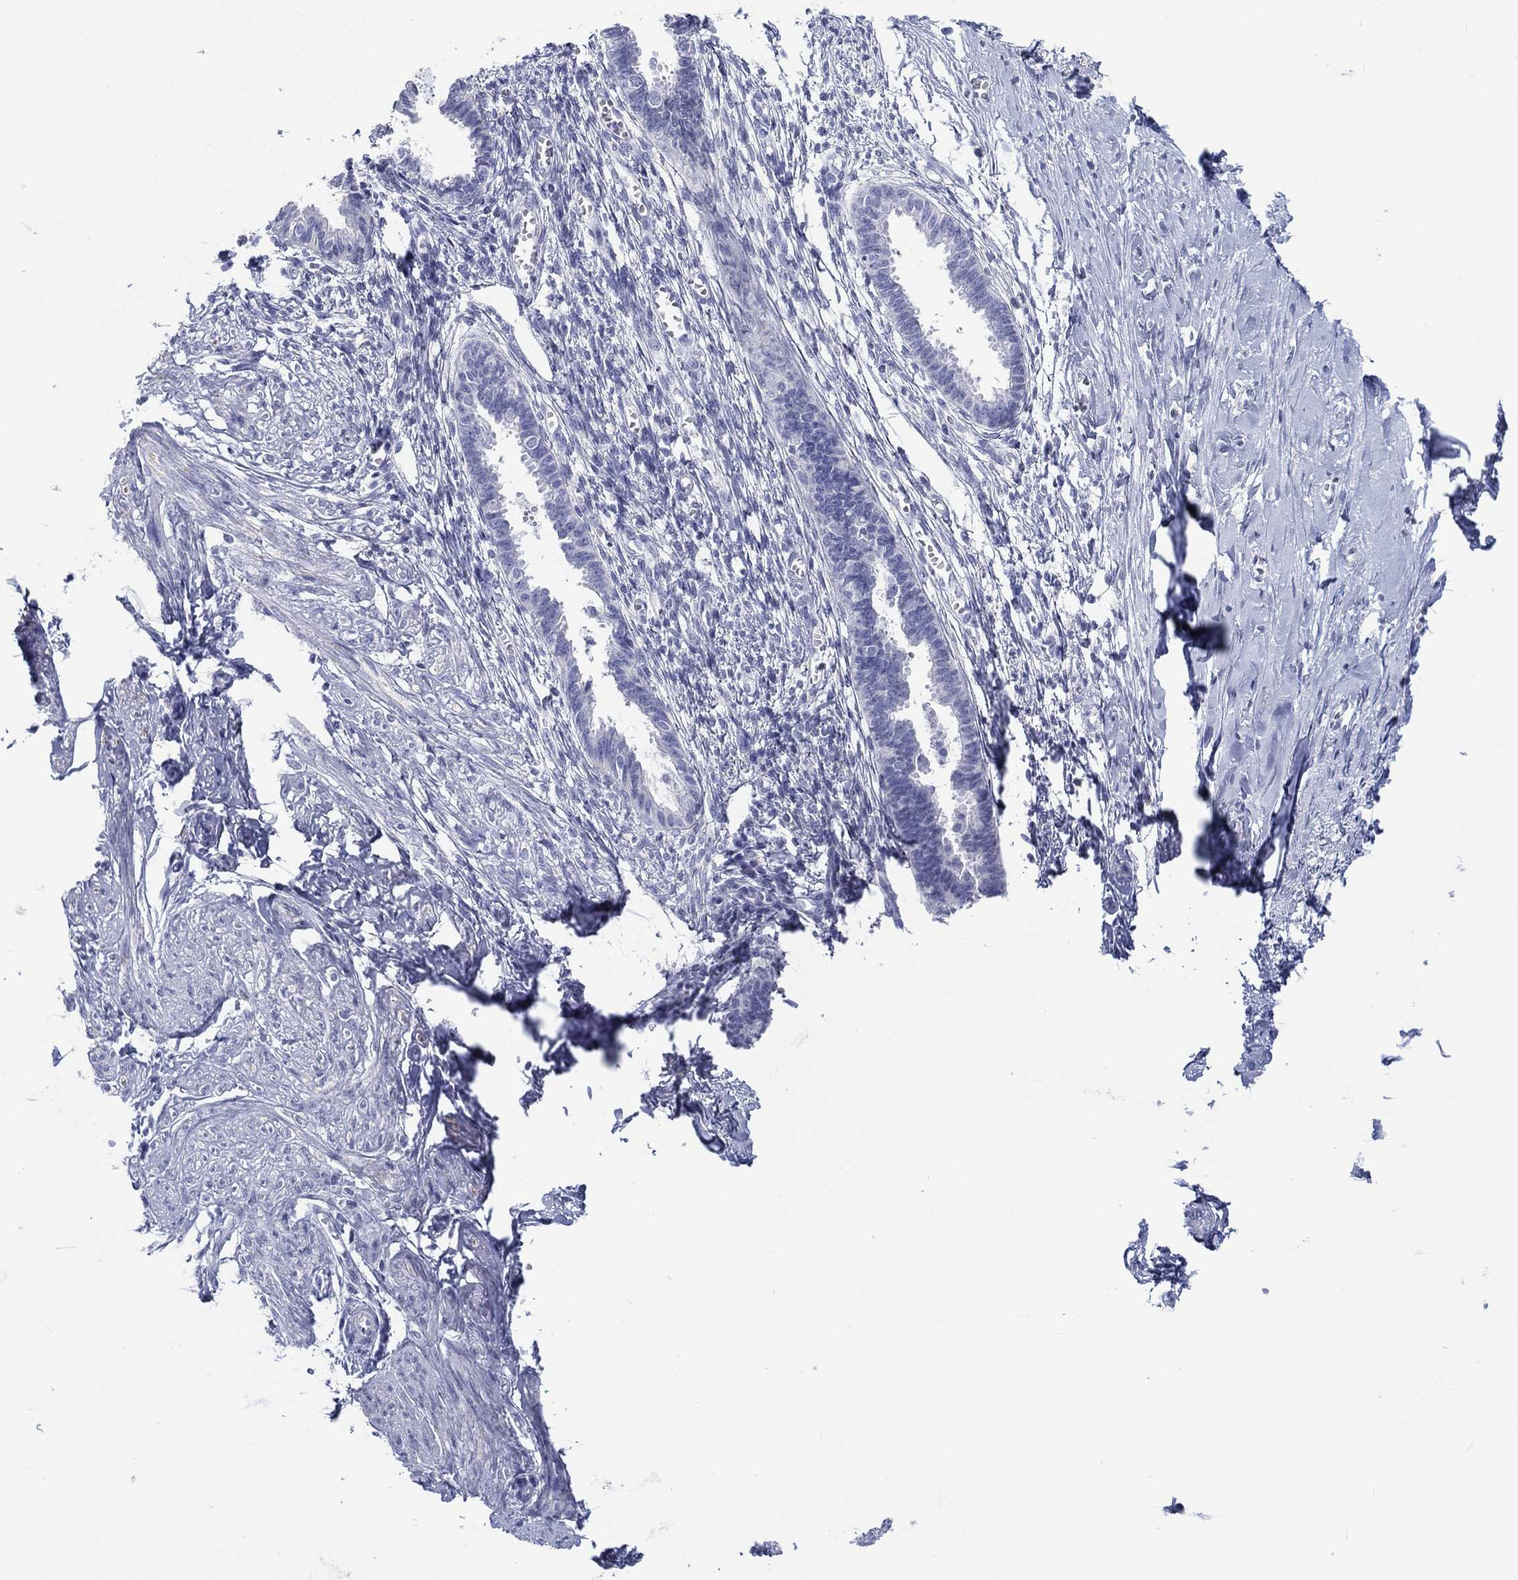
{"staining": {"intensity": "negative", "quantity": "none", "location": "none"}, "tissue": "endometrium", "cell_type": "Cells in endometrial stroma", "image_type": "normal", "snomed": [{"axis": "morphology", "description": "Normal tissue, NOS"}, {"axis": "topography", "description": "Cervix"}, {"axis": "topography", "description": "Endometrium"}], "caption": "An image of endometrium stained for a protein shows no brown staining in cells in endometrial stroma.", "gene": "H1", "patient": {"sex": "female", "age": 37}}